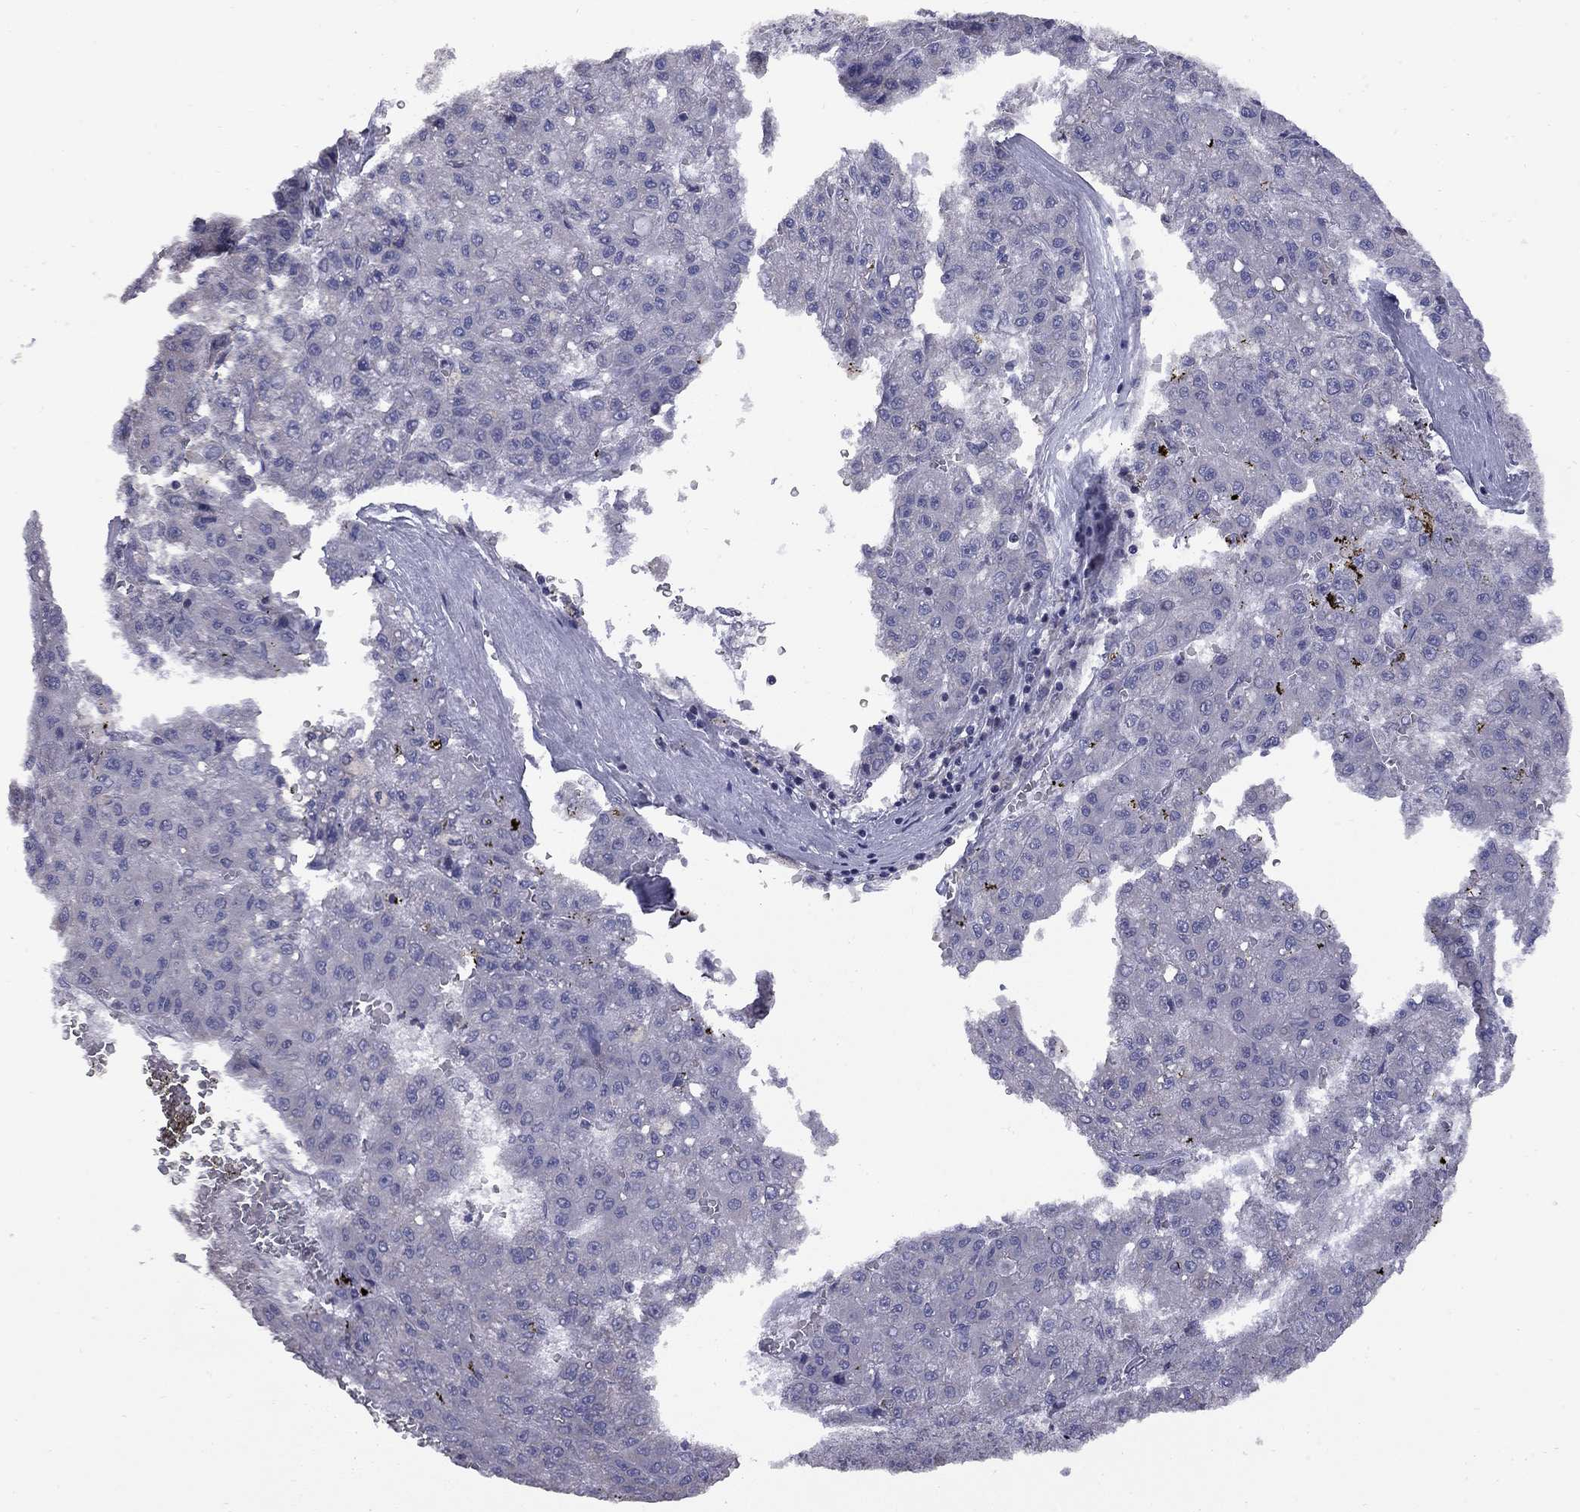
{"staining": {"intensity": "negative", "quantity": "none", "location": "none"}, "tissue": "liver cancer", "cell_type": "Tumor cells", "image_type": "cancer", "snomed": [{"axis": "morphology", "description": "Carcinoma, Hepatocellular, NOS"}, {"axis": "topography", "description": "Liver"}], "caption": "Immunohistochemistry (IHC) of human liver hepatocellular carcinoma reveals no expression in tumor cells.", "gene": "HTR4", "patient": {"sex": "male", "age": 70}}